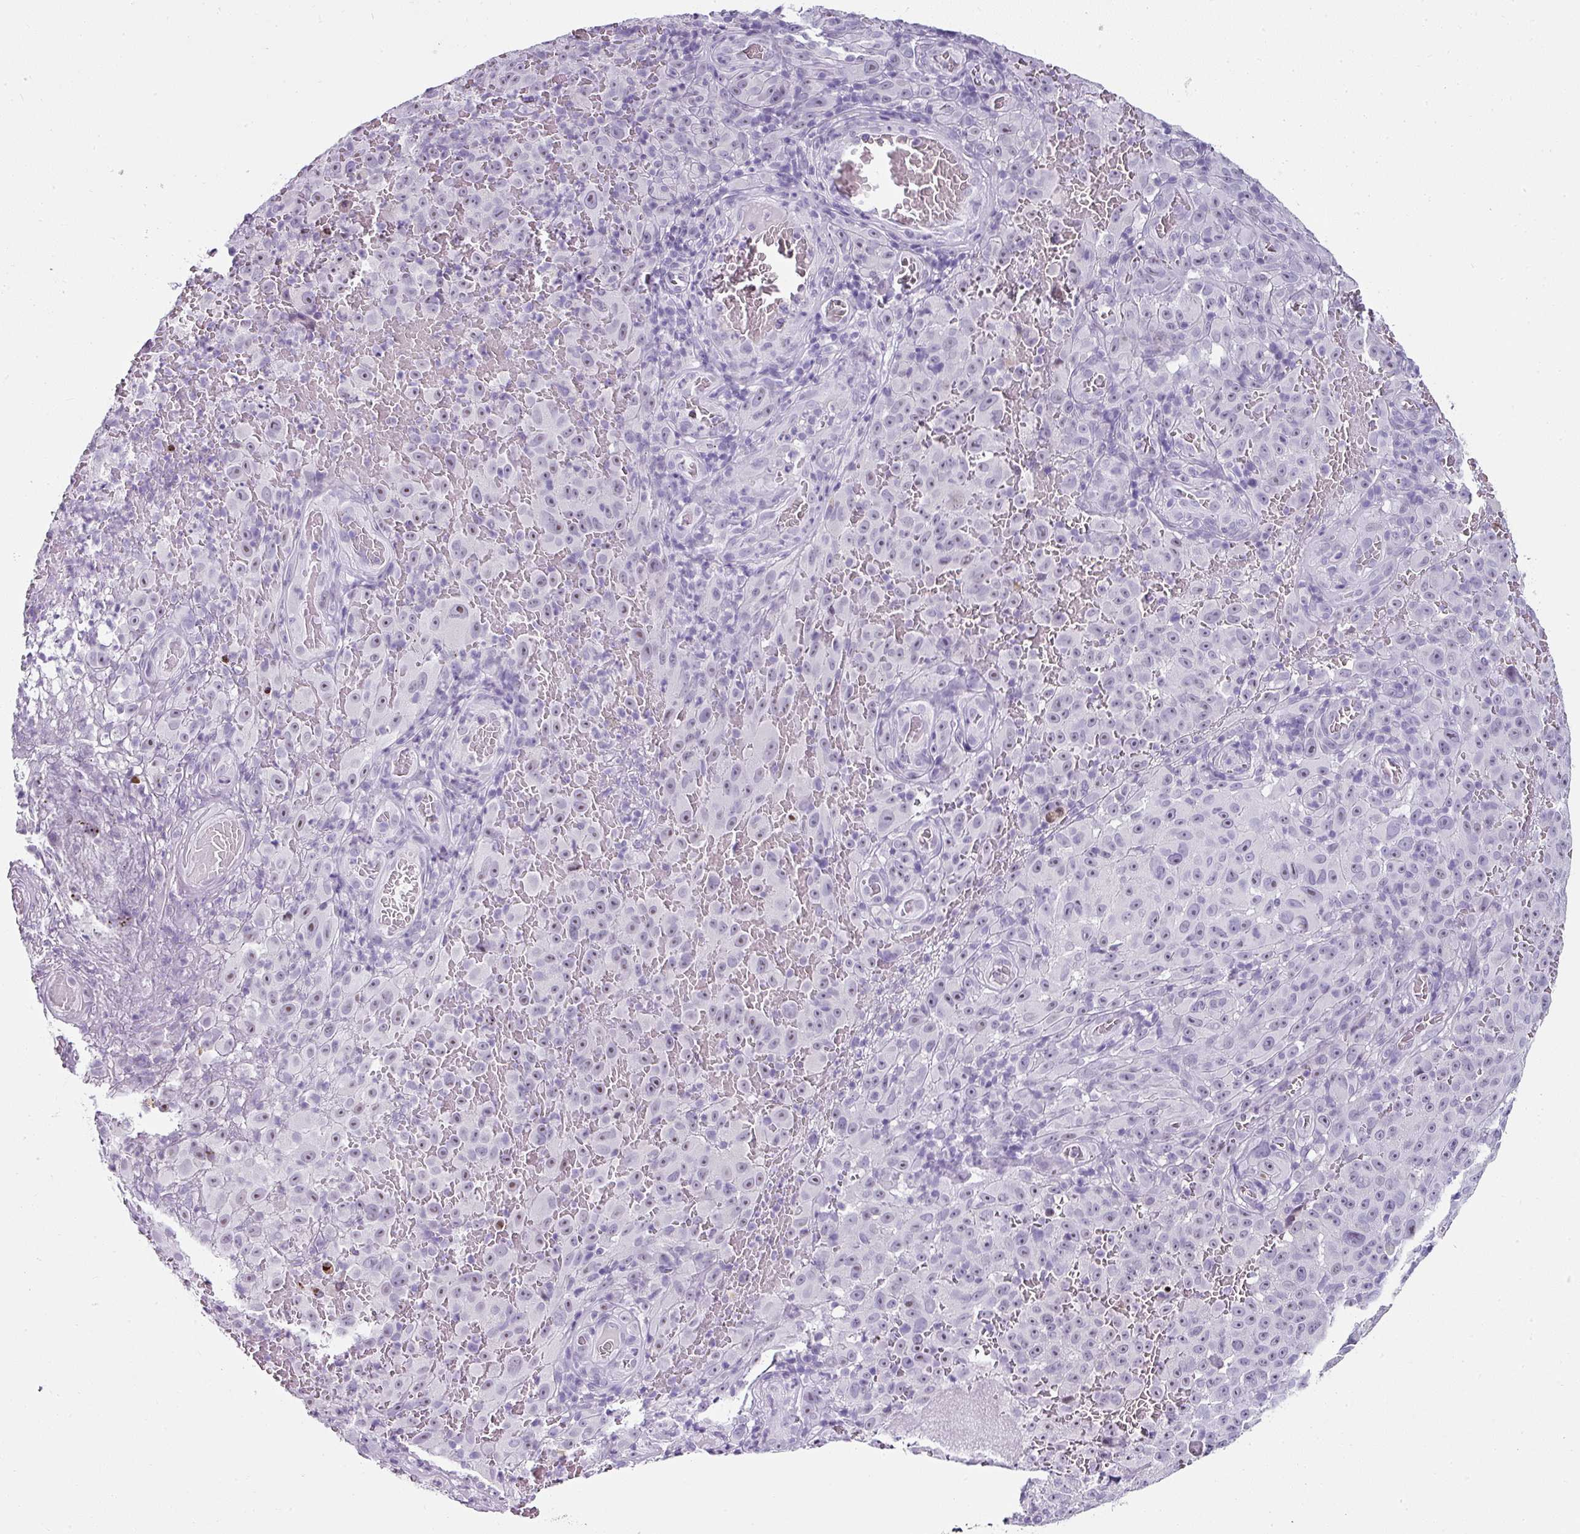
{"staining": {"intensity": "negative", "quantity": "none", "location": "none"}, "tissue": "melanoma", "cell_type": "Tumor cells", "image_type": "cancer", "snomed": [{"axis": "morphology", "description": "Malignant melanoma, NOS"}, {"axis": "topography", "description": "Skin"}], "caption": "Immunohistochemical staining of melanoma exhibits no significant expression in tumor cells. (IHC, brightfield microscopy, high magnification).", "gene": "TRA2A", "patient": {"sex": "female", "age": 82}}